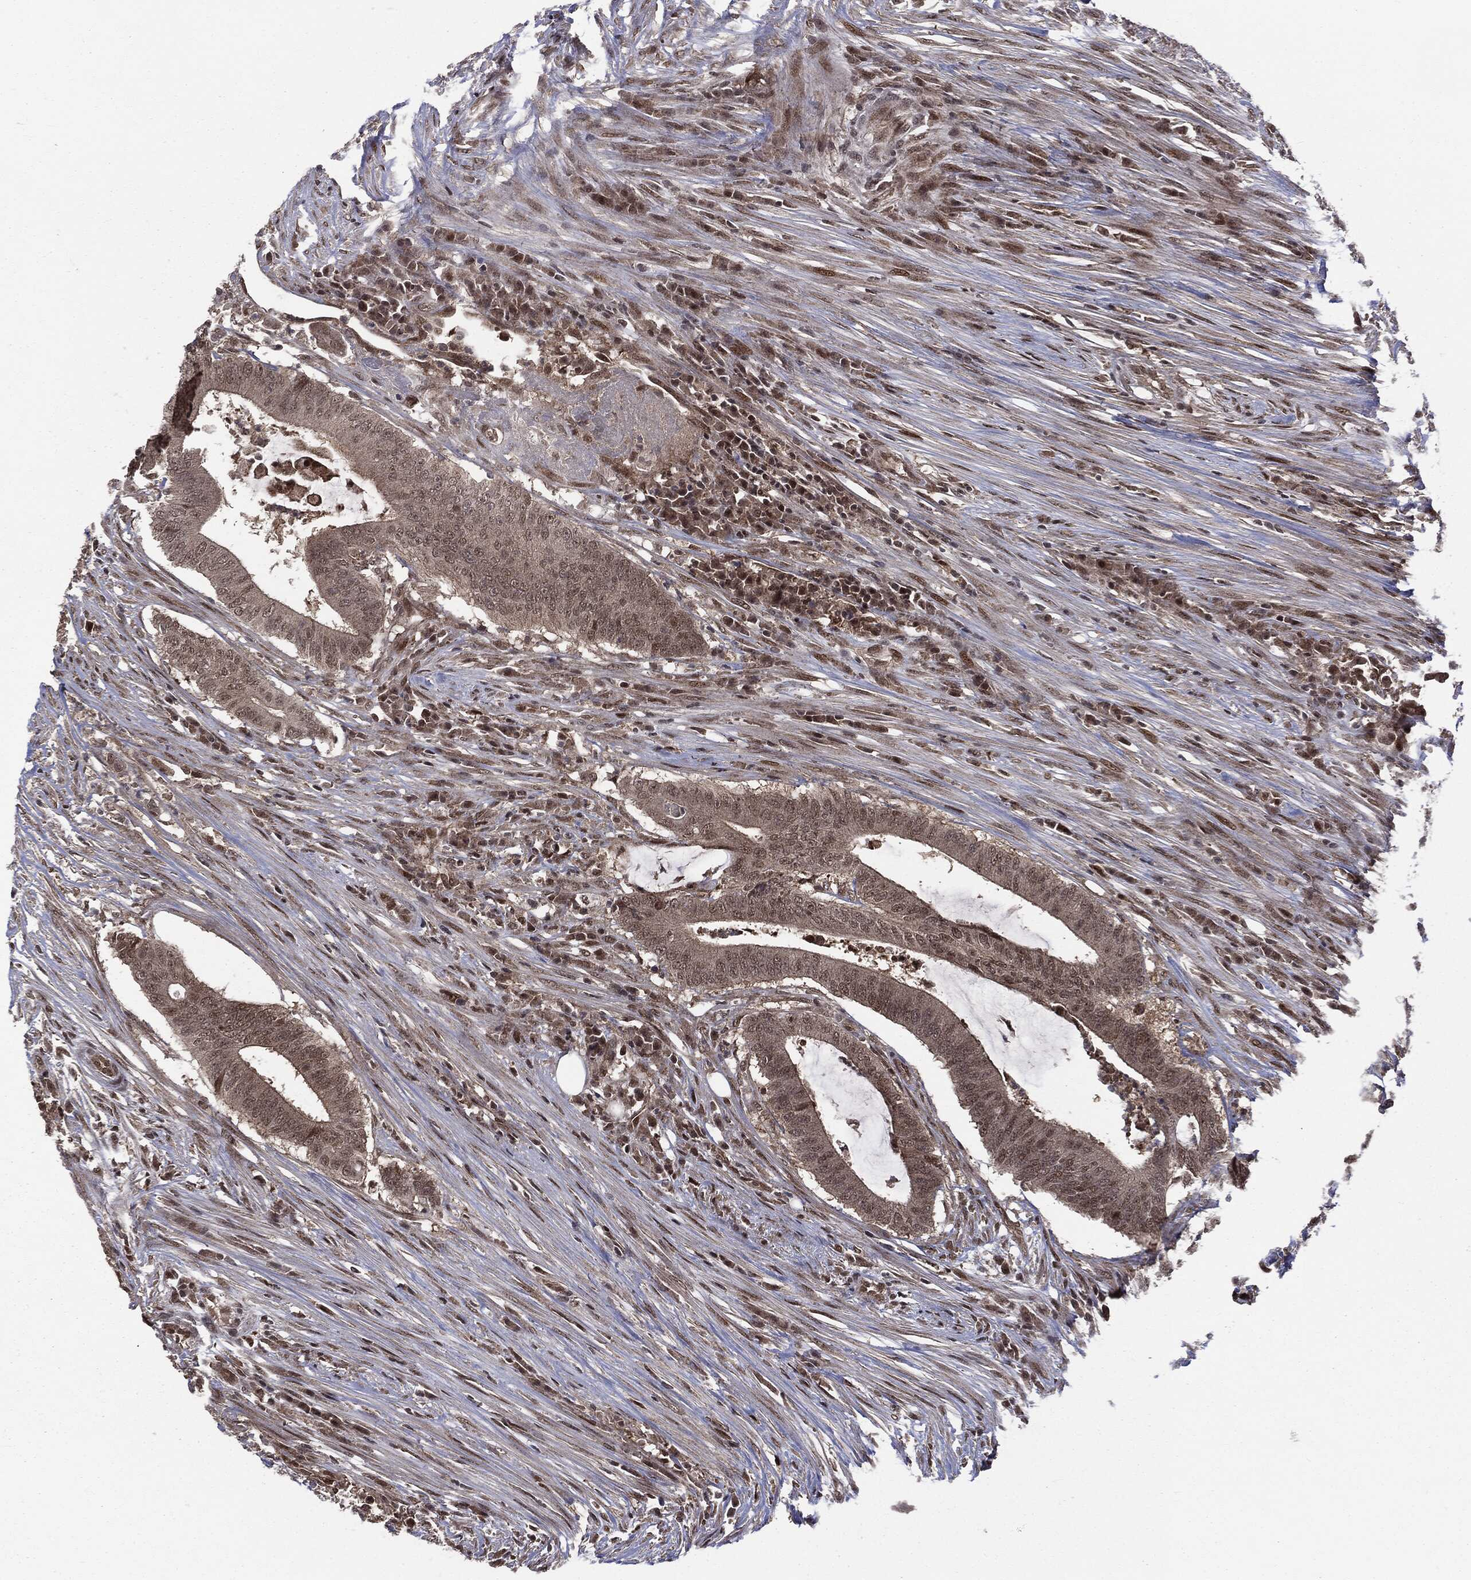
{"staining": {"intensity": "negative", "quantity": "none", "location": "none"}, "tissue": "colorectal cancer", "cell_type": "Tumor cells", "image_type": "cancer", "snomed": [{"axis": "morphology", "description": "Adenocarcinoma, NOS"}, {"axis": "topography", "description": "Colon"}], "caption": "Colorectal adenocarcinoma was stained to show a protein in brown. There is no significant staining in tumor cells.", "gene": "PTPA", "patient": {"sex": "female", "age": 43}}